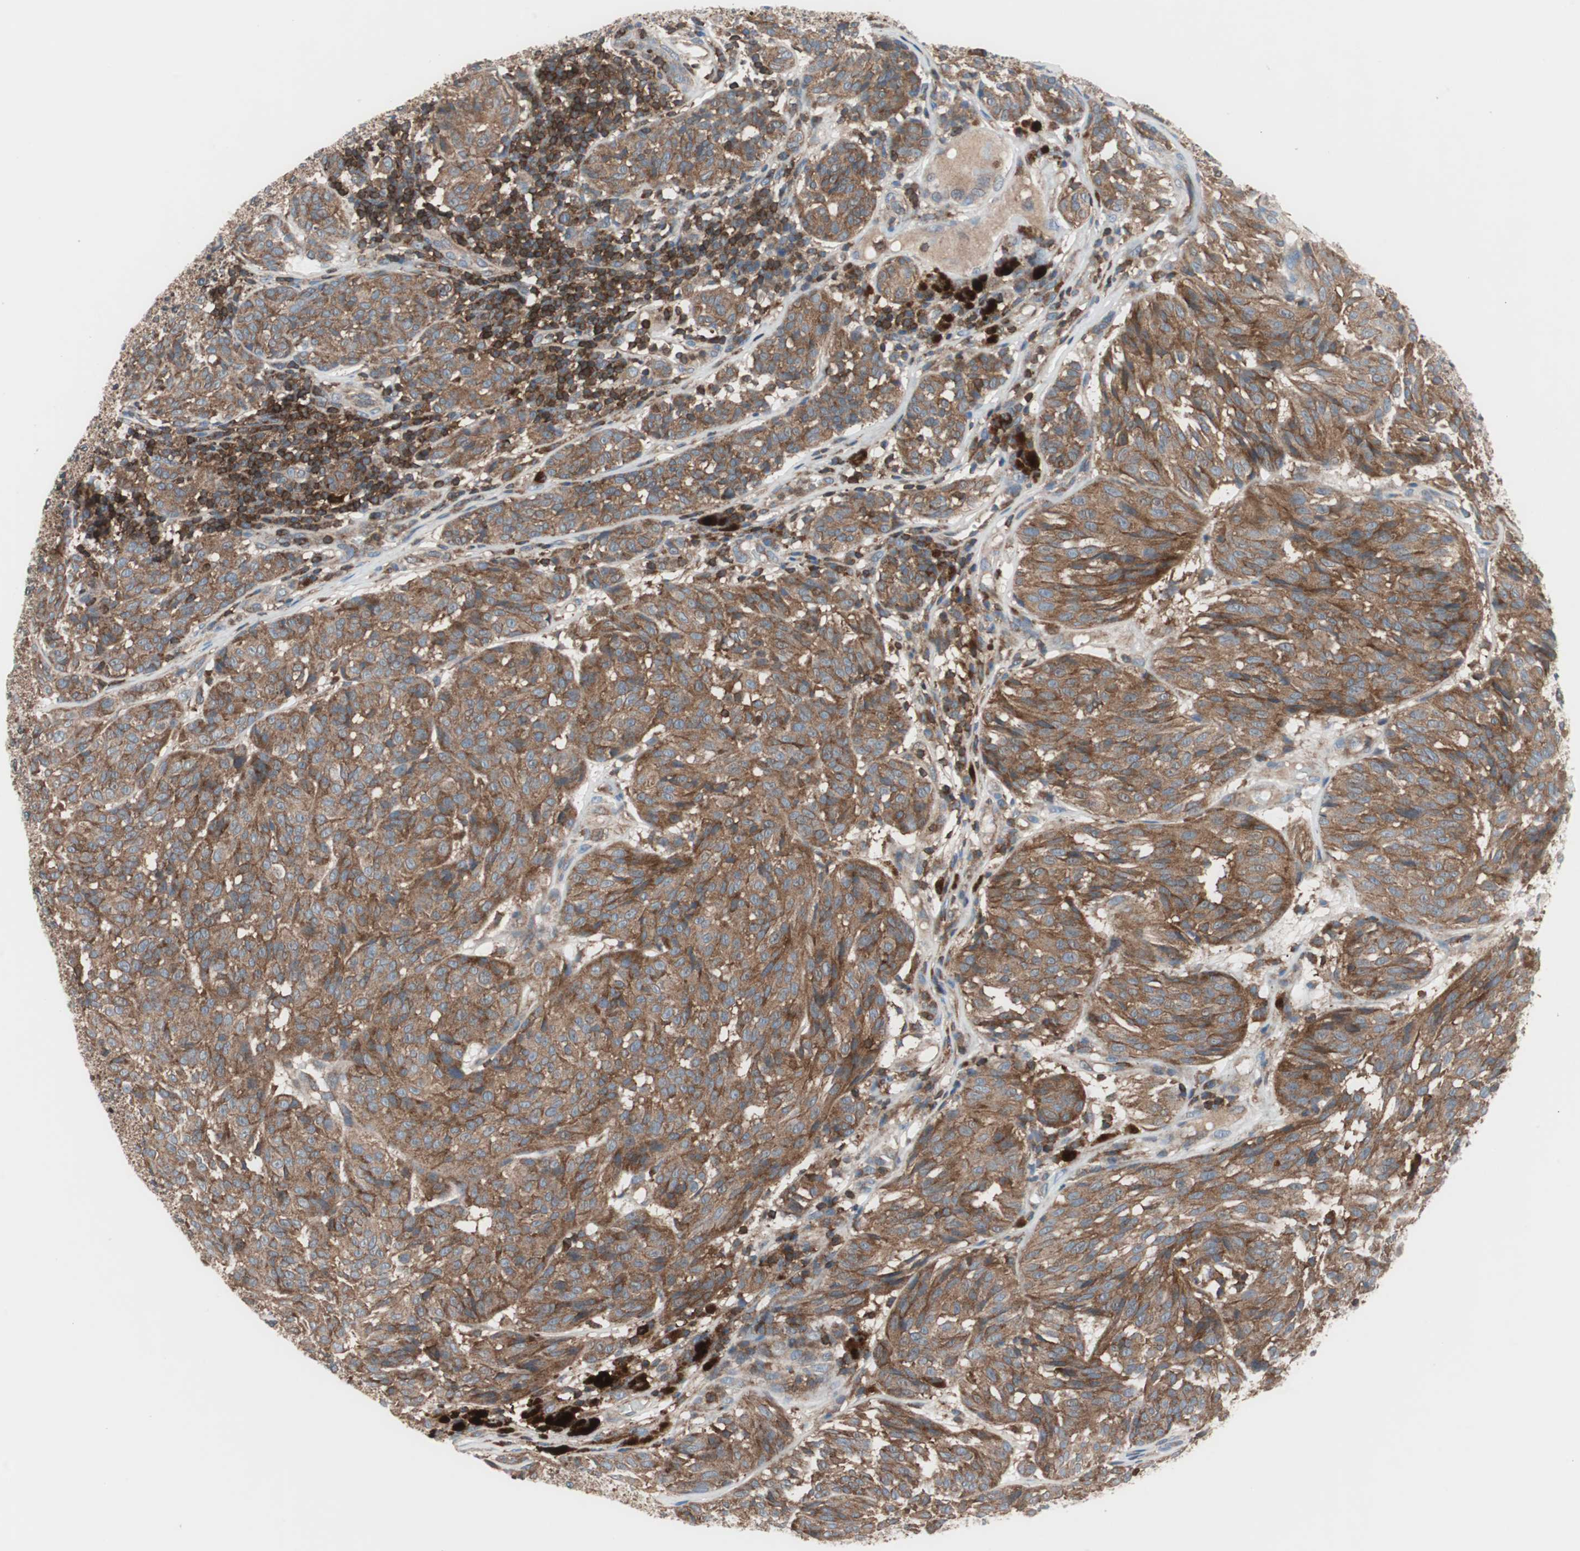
{"staining": {"intensity": "moderate", "quantity": ">75%", "location": "cytoplasmic/membranous"}, "tissue": "melanoma", "cell_type": "Tumor cells", "image_type": "cancer", "snomed": [{"axis": "morphology", "description": "Malignant melanoma, NOS"}, {"axis": "topography", "description": "Skin"}], "caption": "Malignant melanoma stained with a protein marker reveals moderate staining in tumor cells.", "gene": "PIK3R1", "patient": {"sex": "female", "age": 46}}